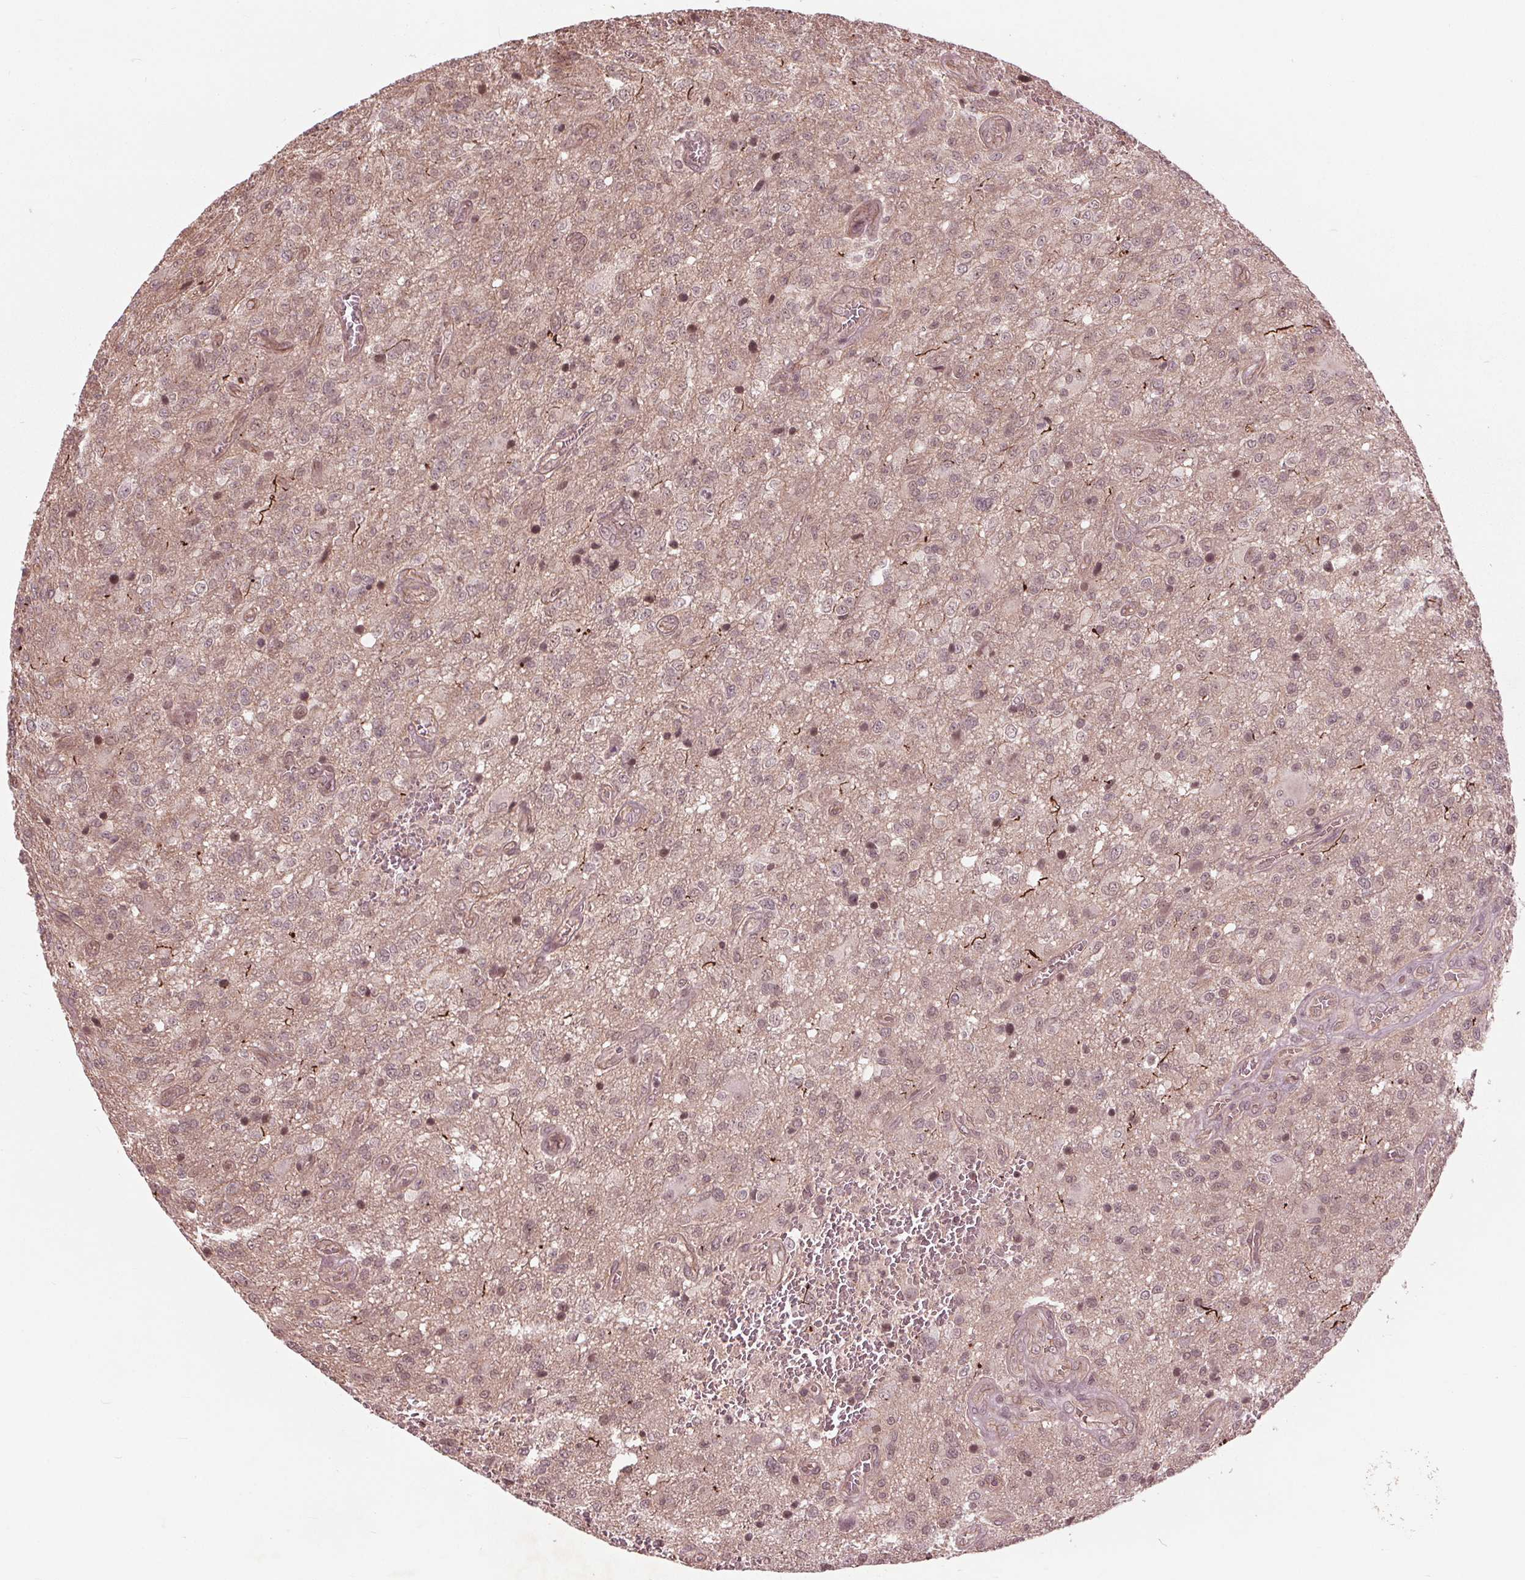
{"staining": {"intensity": "weak", "quantity": "25%-75%", "location": "cytoplasmic/membranous,nuclear"}, "tissue": "glioma", "cell_type": "Tumor cells", "image_type": "cancer", "snomed": [{"axis": "morphology", "description": "Glioma, malignant, Low grade"}, {"axis": "topography", "description": "Brain"}], "caption": "This is an image of immunohistochemistry (IHC) staining of glioma, which shows weak positivity in the cytoplasmic/membranous and nuclear of tumor cells.", "gene": "BTBD1", "patient": {"sex": "male", "age": 66}}